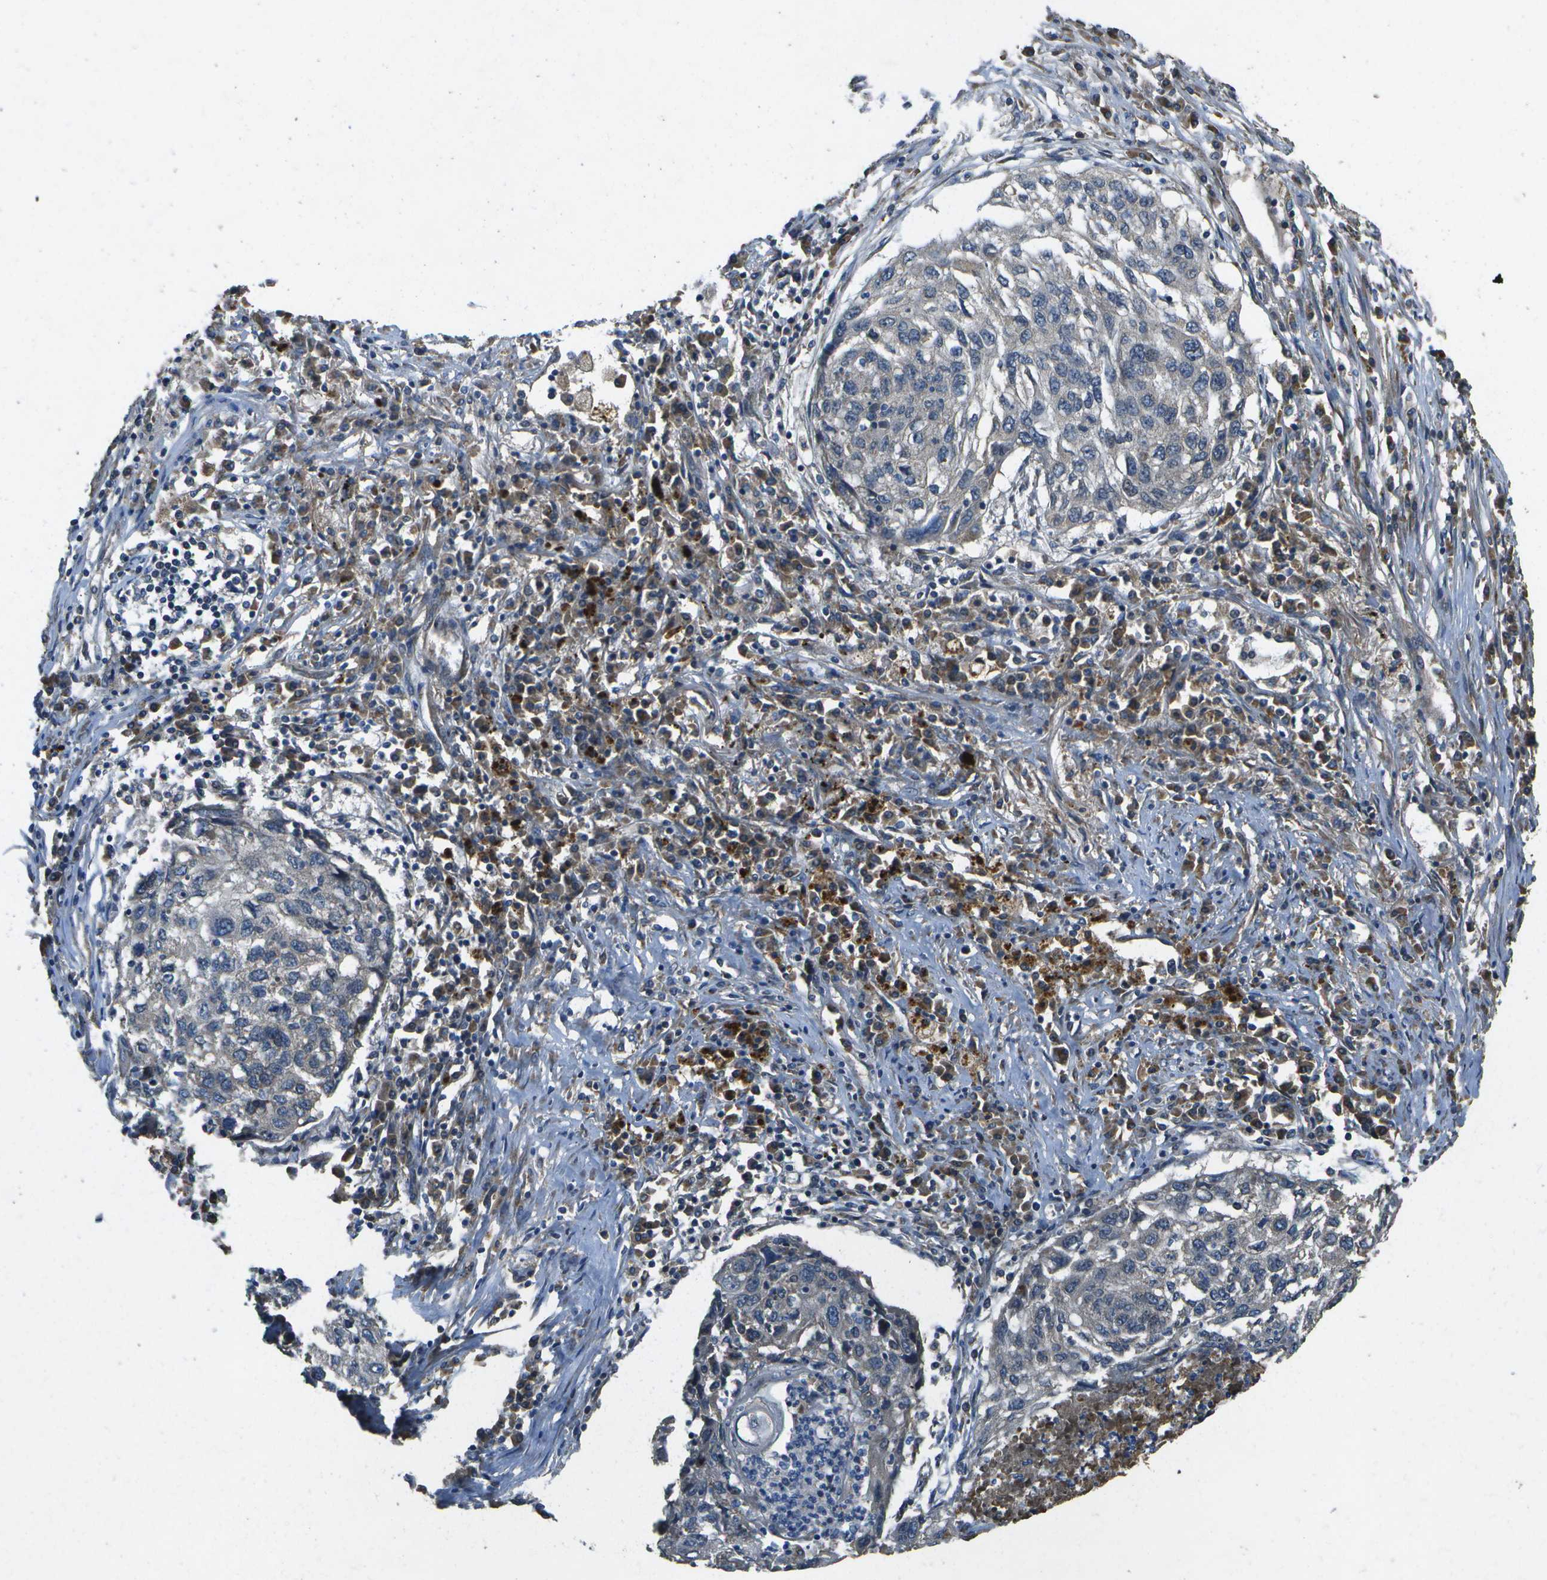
{"staining": {"intensity": "weak", "quantity": "<25%", "location": "cytoplasmic/membranous"}, "tissue": "lung cancer", "cell_type": "Tumor cells", "image_type": "cancer", "snomed": [{"axis": "morphology", "description": "Squamous cell carcinoma, NOS"}, {"axis": "topography", "description": "Lung"}], "caption": "There is no significant staining in tumor cells of lung cancer.", "gene": "HFE", "patient": {"sex": "female", "age": 63}}